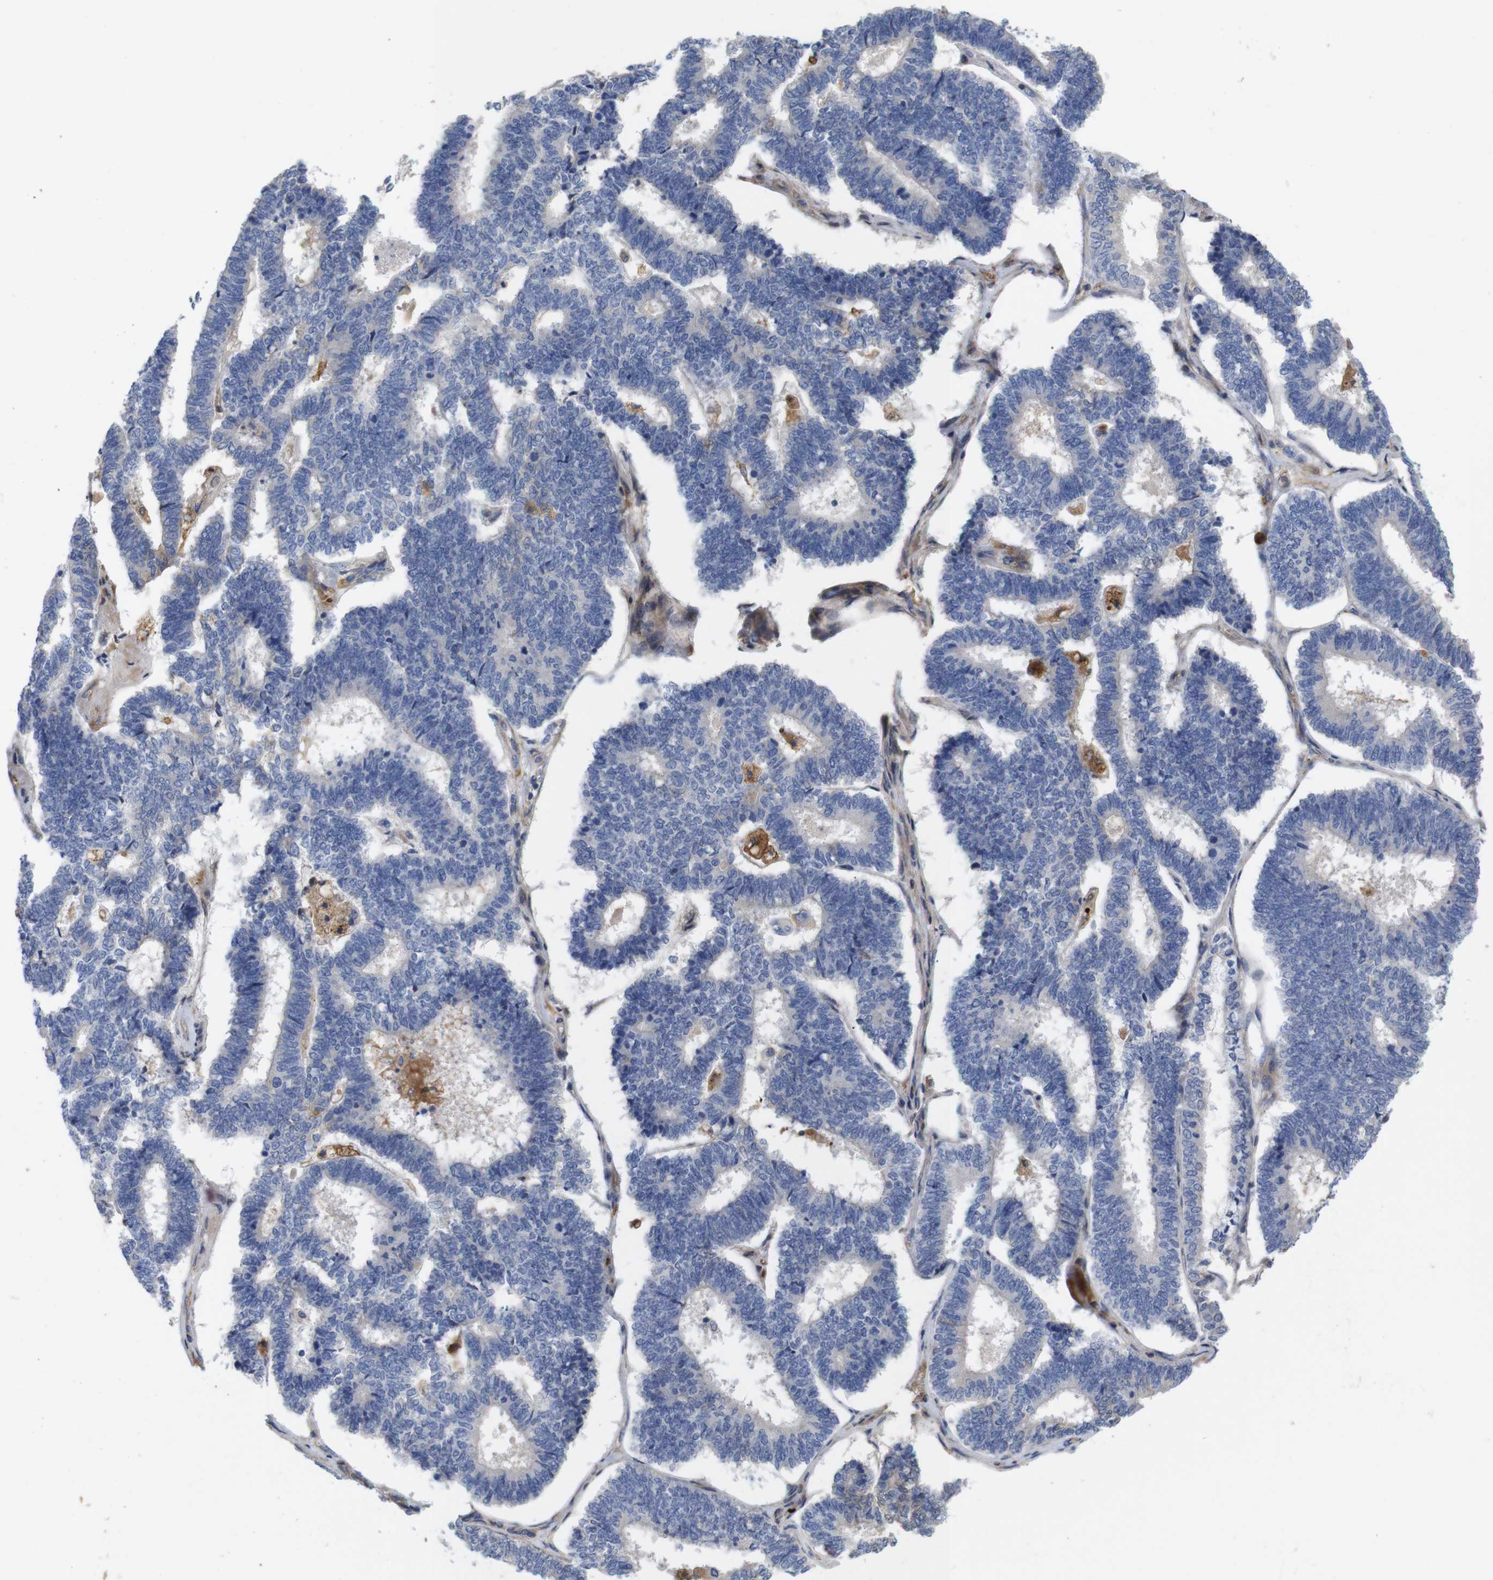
{"staining": {"intensity": "negative", "quantity": "none", "location": "none"}, "tissue": "endometrial cancer", "cell_type": "Tumor cells", "image_type": "cancer", "snomed": [{"axis": "morphology", "description": "Adenocarcinoma, NOS"}, {"axis": "topography", "description": "Endometrium"}], "caption": "High power microscopy image of an immunohistochemistry (IHC) image of adenocarcinoma (endometrial), revealing no significant positivity in tumor cells. The staining was performed using DAB to visualize the protein expression in brown, while the nuclei were stained in blue with hematoxylin (Magnification: 20x).", "gene": "SPRY3", "patient": {"sex": "female", "age": 70}}